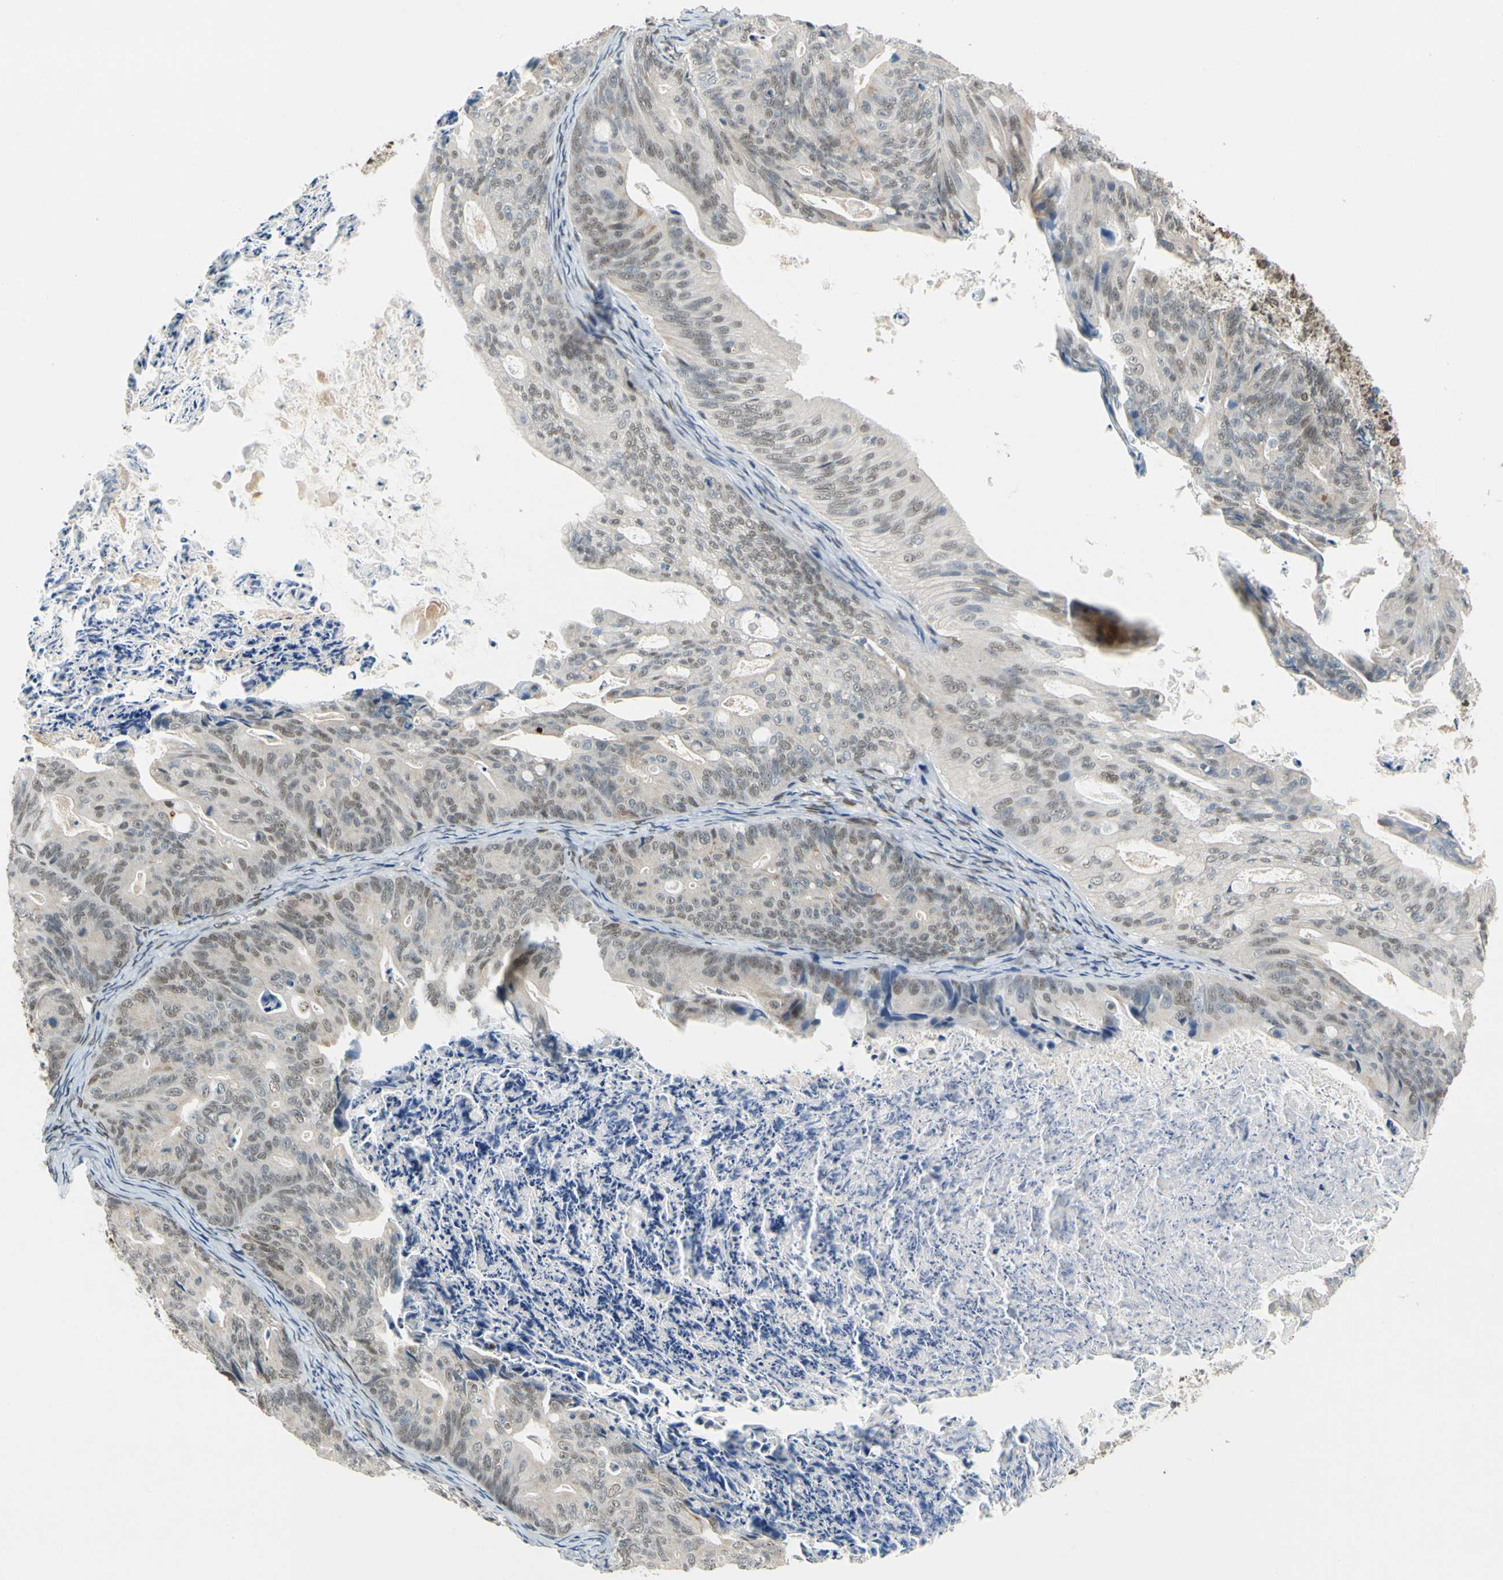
{"staining": {"intensity": "weak", "quantity": ">75%", "location": "nuclear"}, "tissue": "ovarian cancer", "cell_type": "Tumor cells", "image_type": "cancer", "snomed": [{"axis": "morphology", "description": "Cystadenocarcinoma, mucinous, NOS"}, {"axis": "topography", "description": "Ovary"}], "caption": "There is low levels of weak nuclear staining in tumor cells of ovarian cancer (mucinous cystadenocarcinoma), as demonstrated by immunohistochemical staining (brown color).", "gene": "POGZ", "patient": {"sex": "female", "age": 37}}